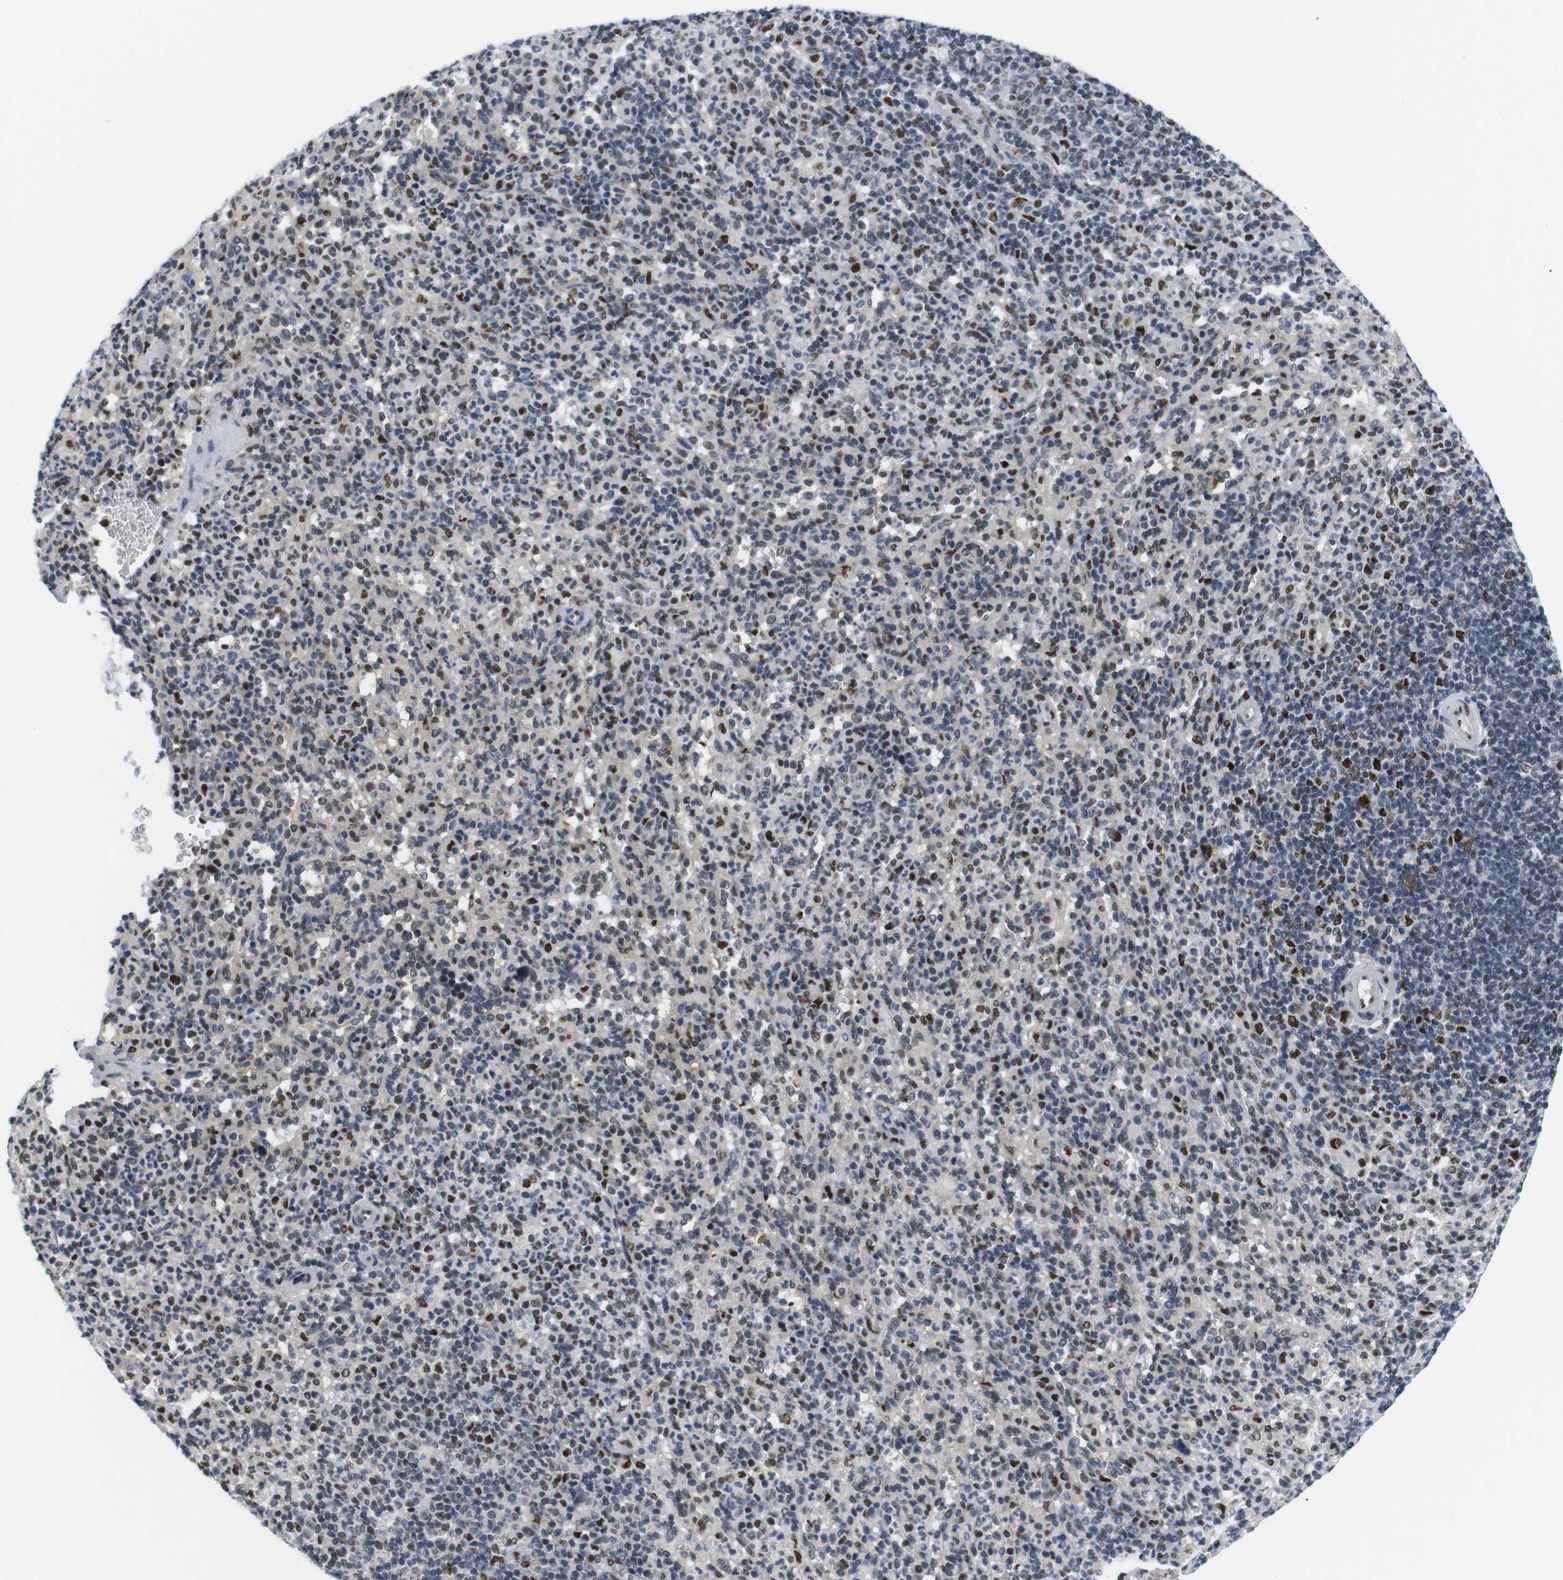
{"staining": {"intensity": "moderate", "quantity": "25%-75%", "location": "nuclear"}, "tissue": "spleen", "cell_type": "Cells in red pulp", "image_type": "normal", "snomed": [{"axis": "morphology", "description": "Normal tissue, NOS"}, {"axis": "topography", "description": "Spleen"}], "caption": "Immunohistochemical staining of unremarkable human spleen exhibits medium levels of moderate nuclear positivity in approximately 25%-75% of cells in red pulp. (DAB (3,3'-diaminobenzidine) IHC with brightfield microscopy, high magnification).", "gene": "PSME3", "patient": {"sex": "male", "age": 36}}